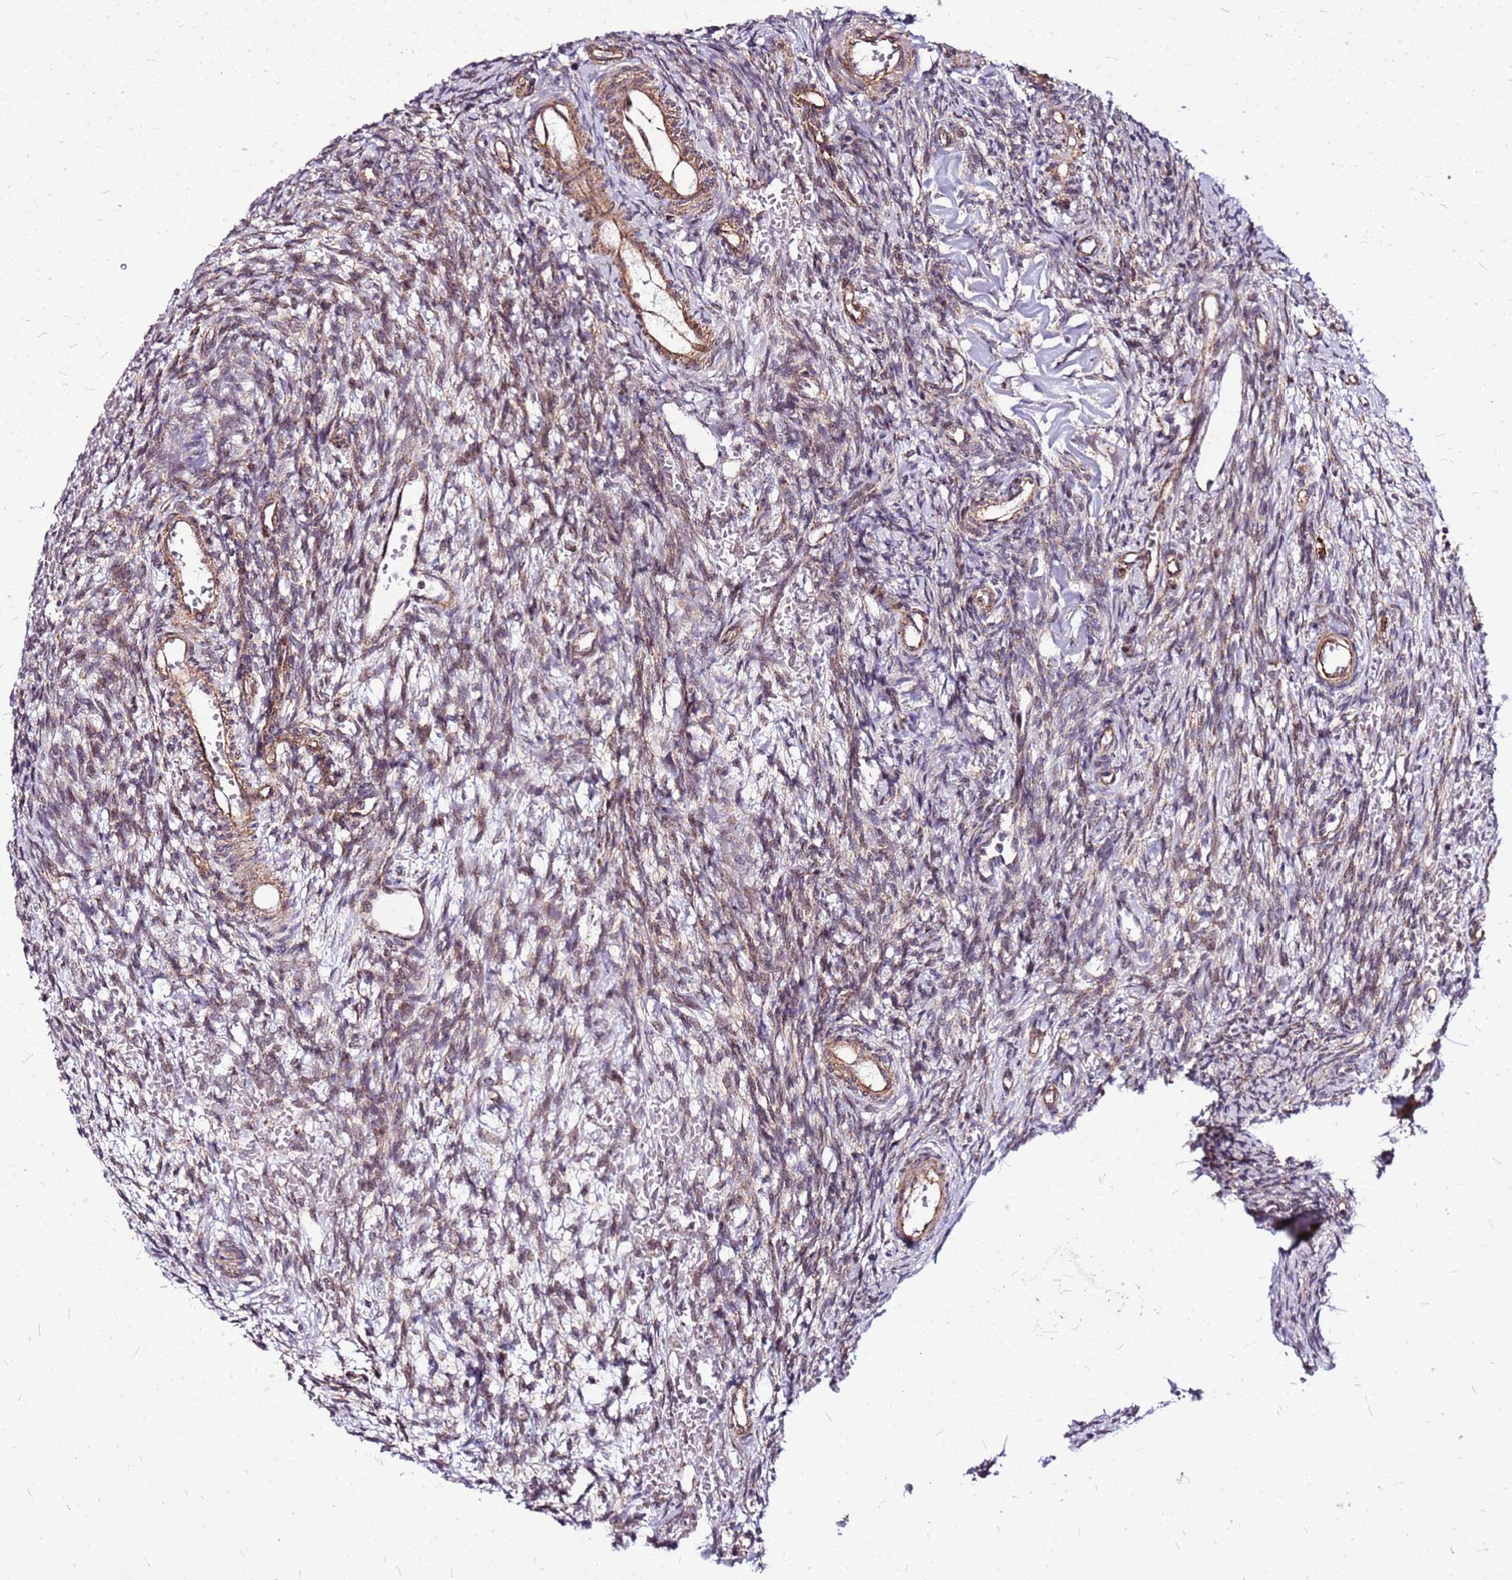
{"staining": {"intensity": "weak", "quantity": ">75%", "location": "nuclear"}, "tissue": "ovary", "cell_type": "Ovarian stroma cells", "image_type": "normal", "snomed": [{"axis": "morphology", "description": "Normal tissue, NOS"}, {"axis": "topography", "description": "Ovary"}], "caption": "Immunohistochemical staining of benign human ovary exhibits weak nuclear protein staining in about >75% of ovarian stroma cells. (Stains: DAB (3,3'-diaminobenzidine) in brown, nuclei in blue, Microscopy: brightfield microscopy at high magnification).", "gene": "OR51T1", "patient": {"sex": "female", "age": 39}}